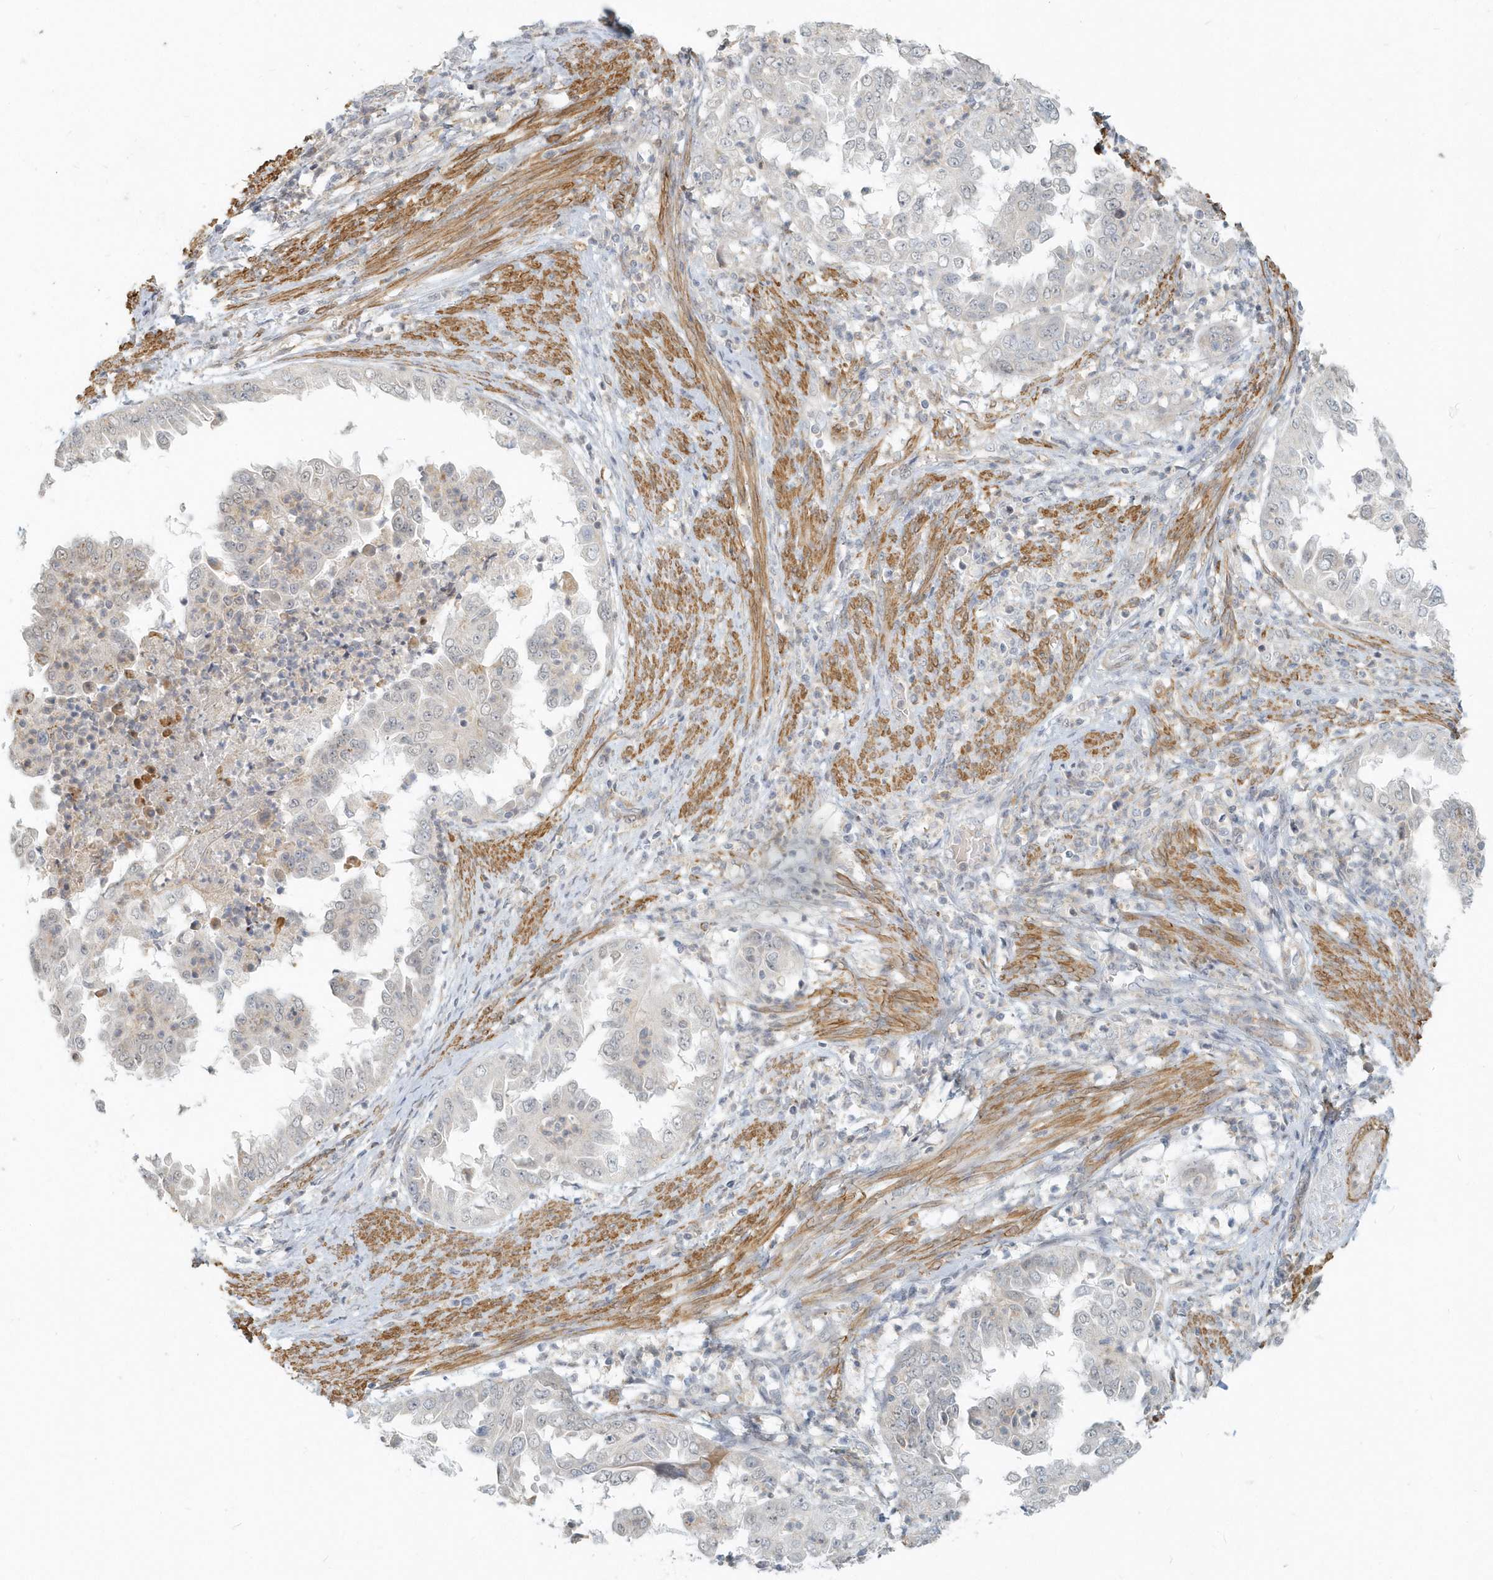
{"staining": {"intensity": "negative", "quantity": "none", "location": "none"}, "tissue": "endometrial cancer", "cell_type": "Tumor cells", "image_type": "cancer", "snomed": [{"axis": "morphology", "description": "Adenocarcinoma, NOS"}, {"axis": "topography", "description": "Endometrium"}], "caption": "An immunohistochemistry (IHC) histopathology image of adenocarcinoma (endometrial) is shown. There is no staining in tumor cells of adenocarcinoma (endometrial).", "gene": "NAPB", "patient": {"sex": "female", "age": 85}}